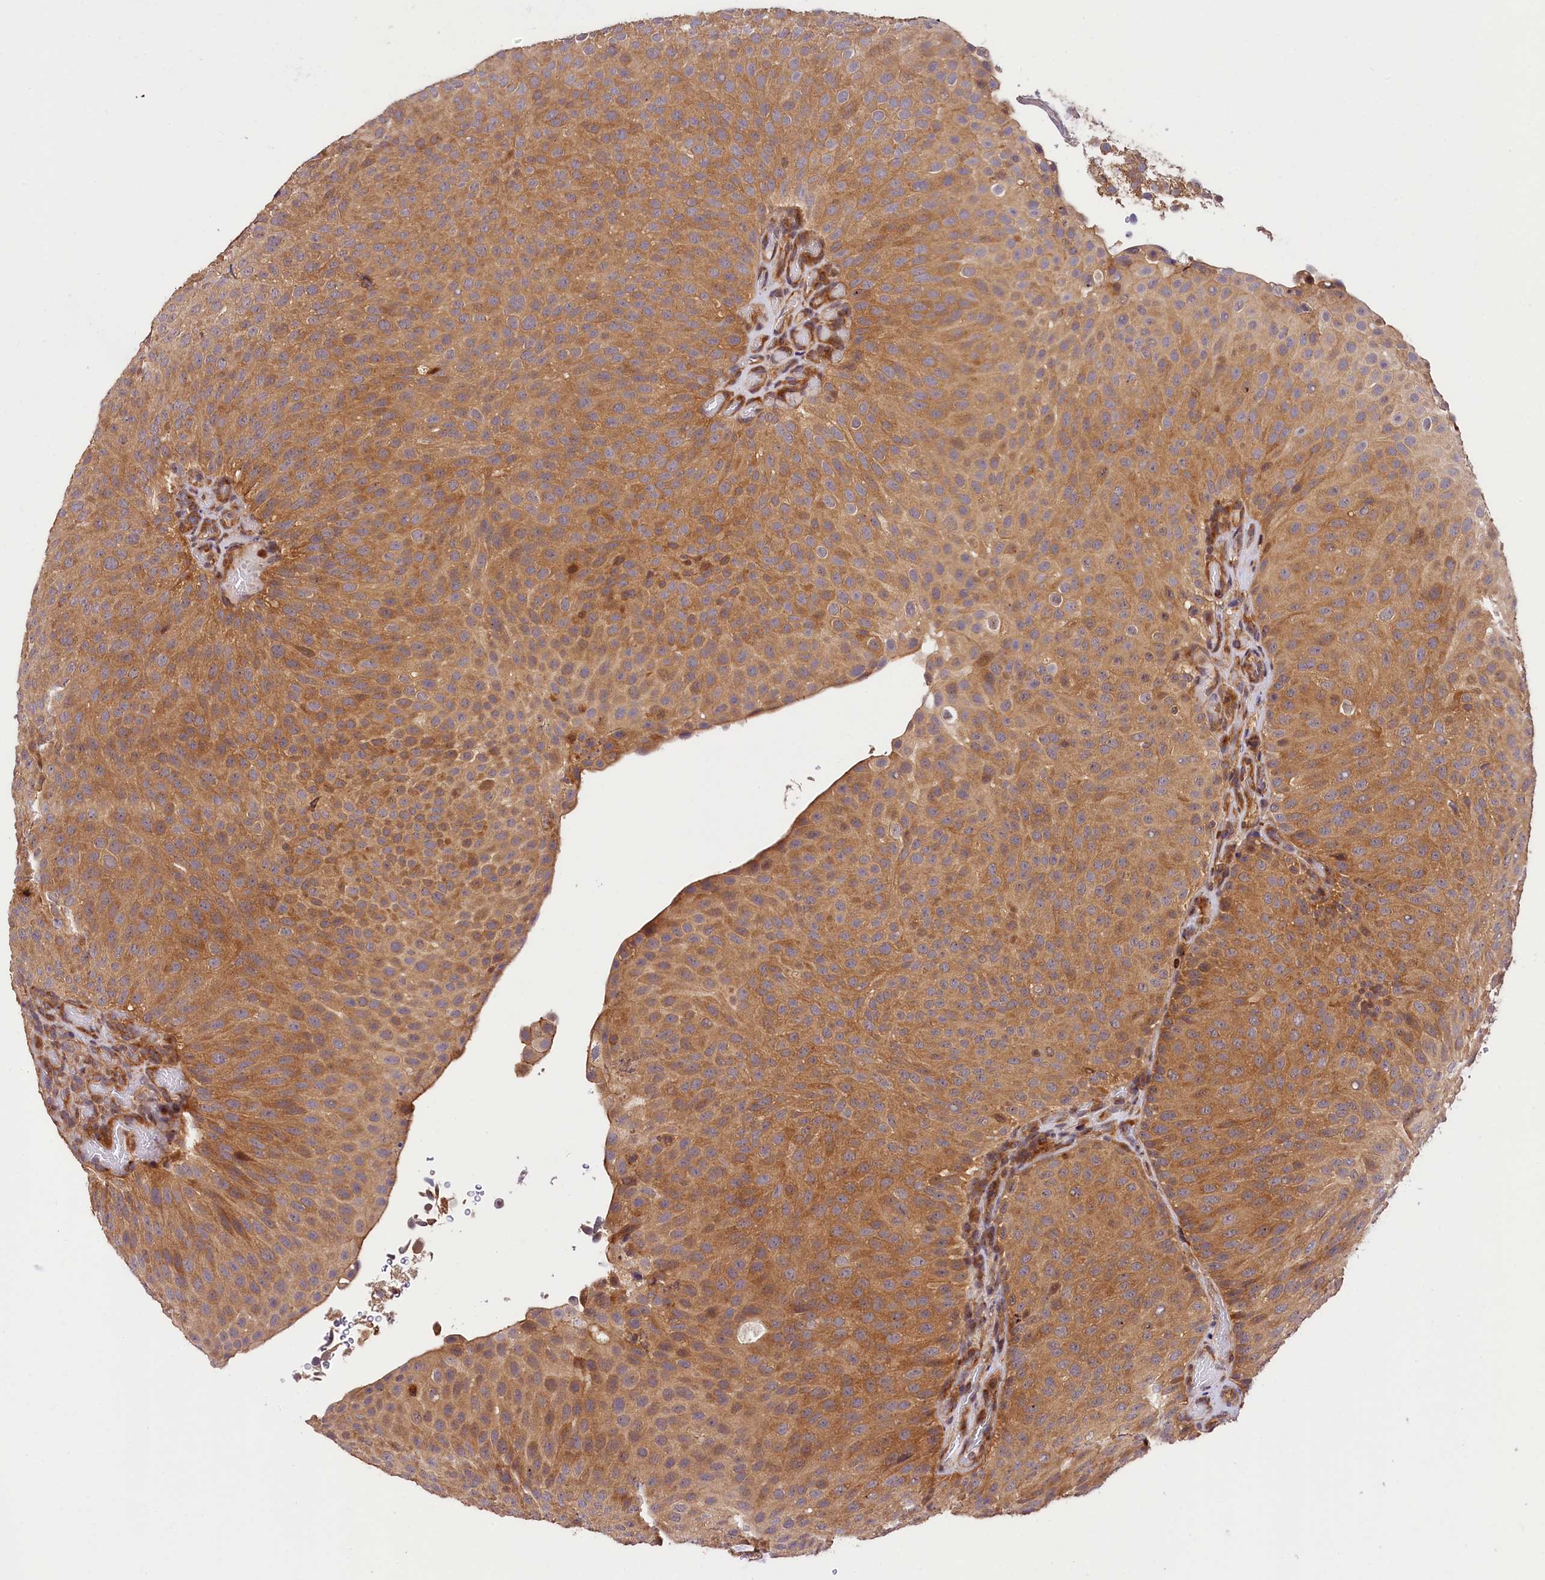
{"staining": {"intensity": "moderate", "quantity": ">75%", "location": "cytoplasmic/membranous"}, "tissue": "urothelial cancer", "cell_type": "Tumor cells", "image_type": "cancer", "snomed": [{"axis": "morphology", "description": "Urothelial carcinoma, Low grade"}, {"axis": "topography", "description": "Urinary bladder"}], "caption": "Urothelial carcinoma (low-grade) tissue reveals moderate cytoplasmic/membranous staining in approximately >75% of tumor cells", "gene": "CHORDC1", "patient": {"sex": "male", "age": 78}}